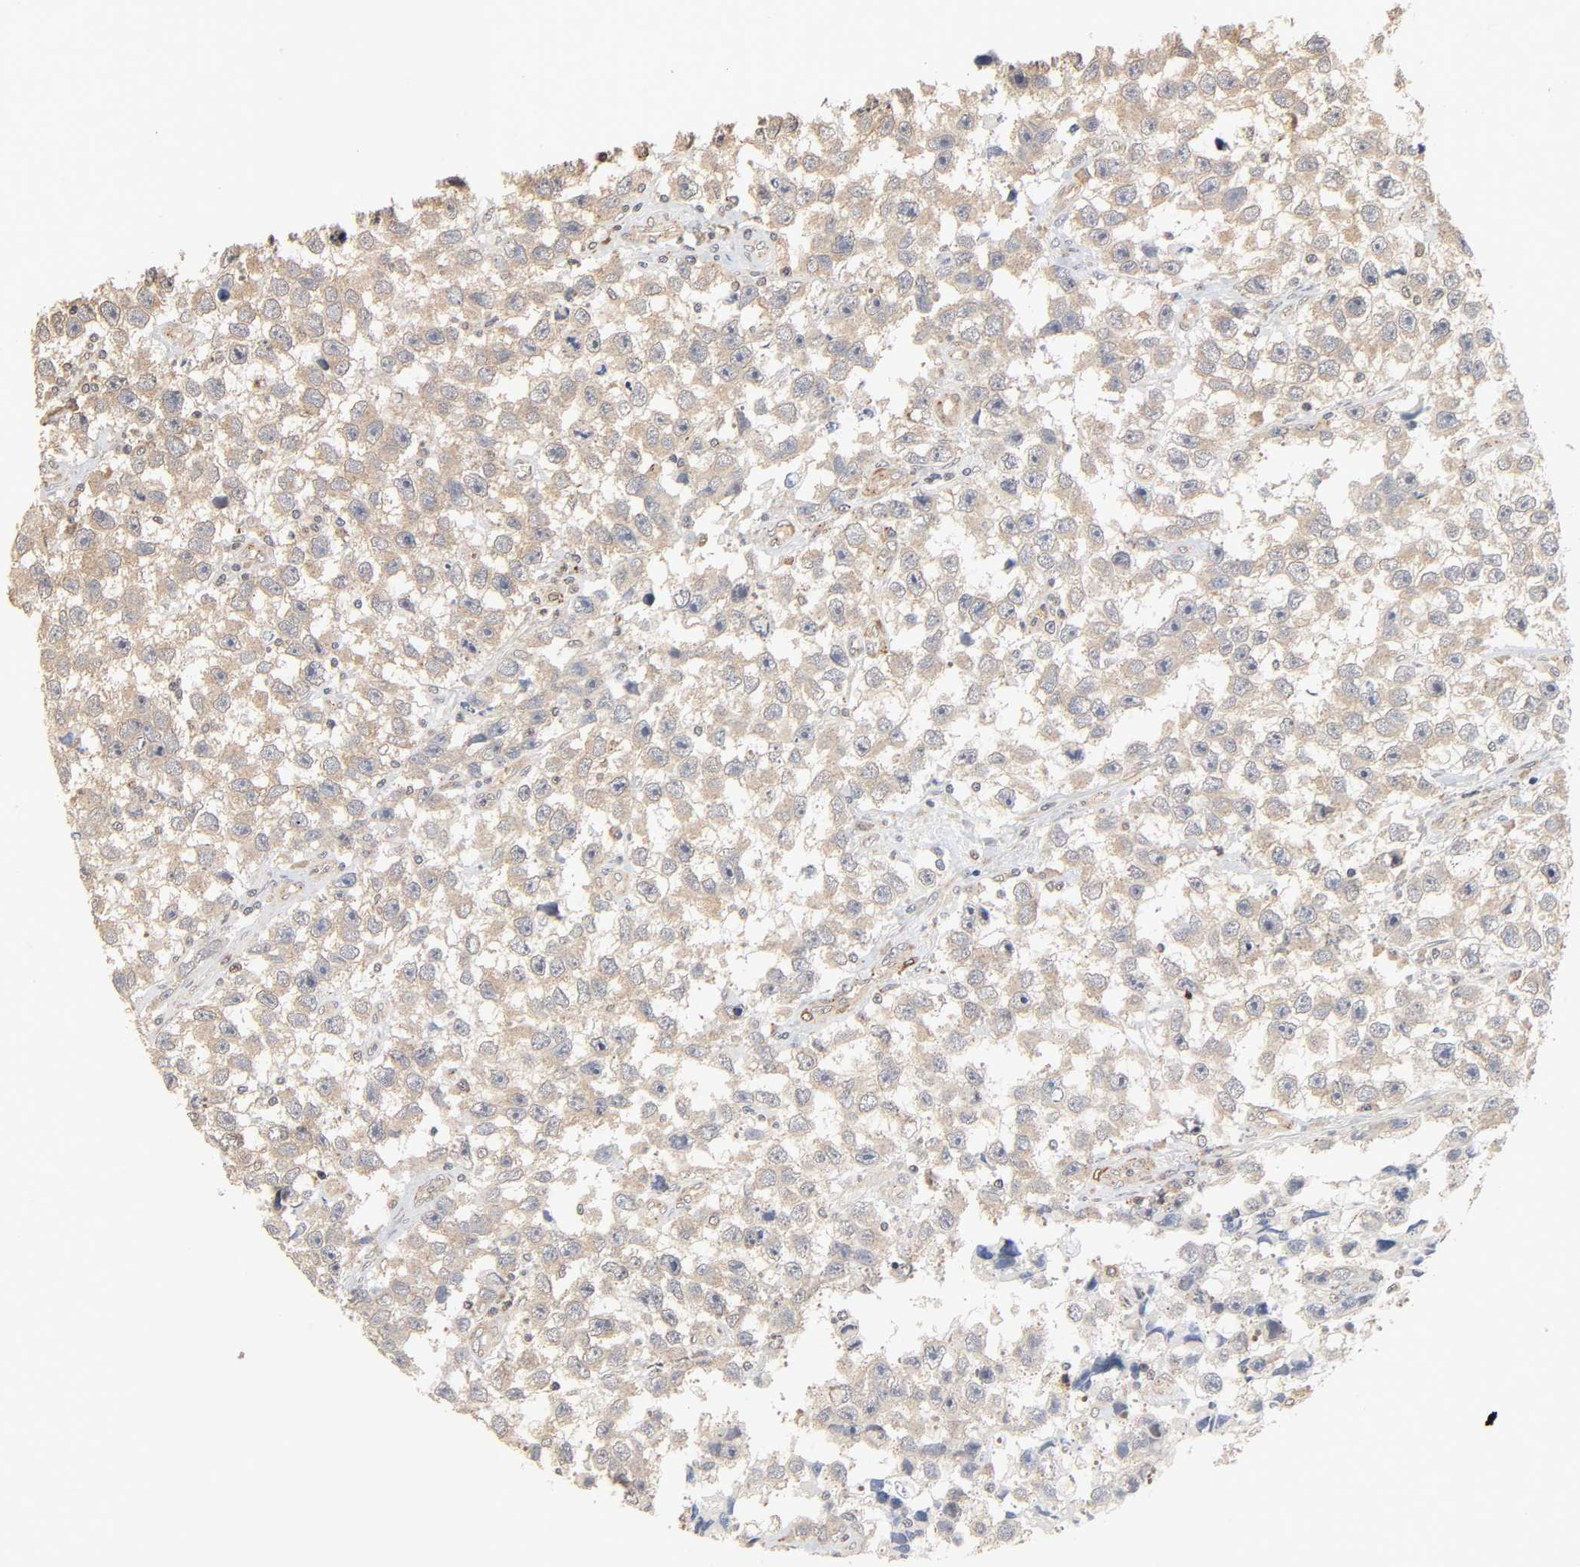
{"staining": {"intensity": "moderate", "quantity": ">75%", "location": "cytoplasmic/membranous"}, "tissue": "testis cancer", "cell_type": "Tumor cells", "image_type": "cancer", "snomed": [{"axis": "morphology", "description": "Seminoma, NOS"}, {"axis": "topography", "description": "Testis"}], "caption": "The micrograph reveals a brown stain indicating the presence of a protein in the cytoplasmic/membranous of tumor cells in testis cancer (seminoma).", "gene": "NEMF", "patient": {"sex": "male", "age": 33}}